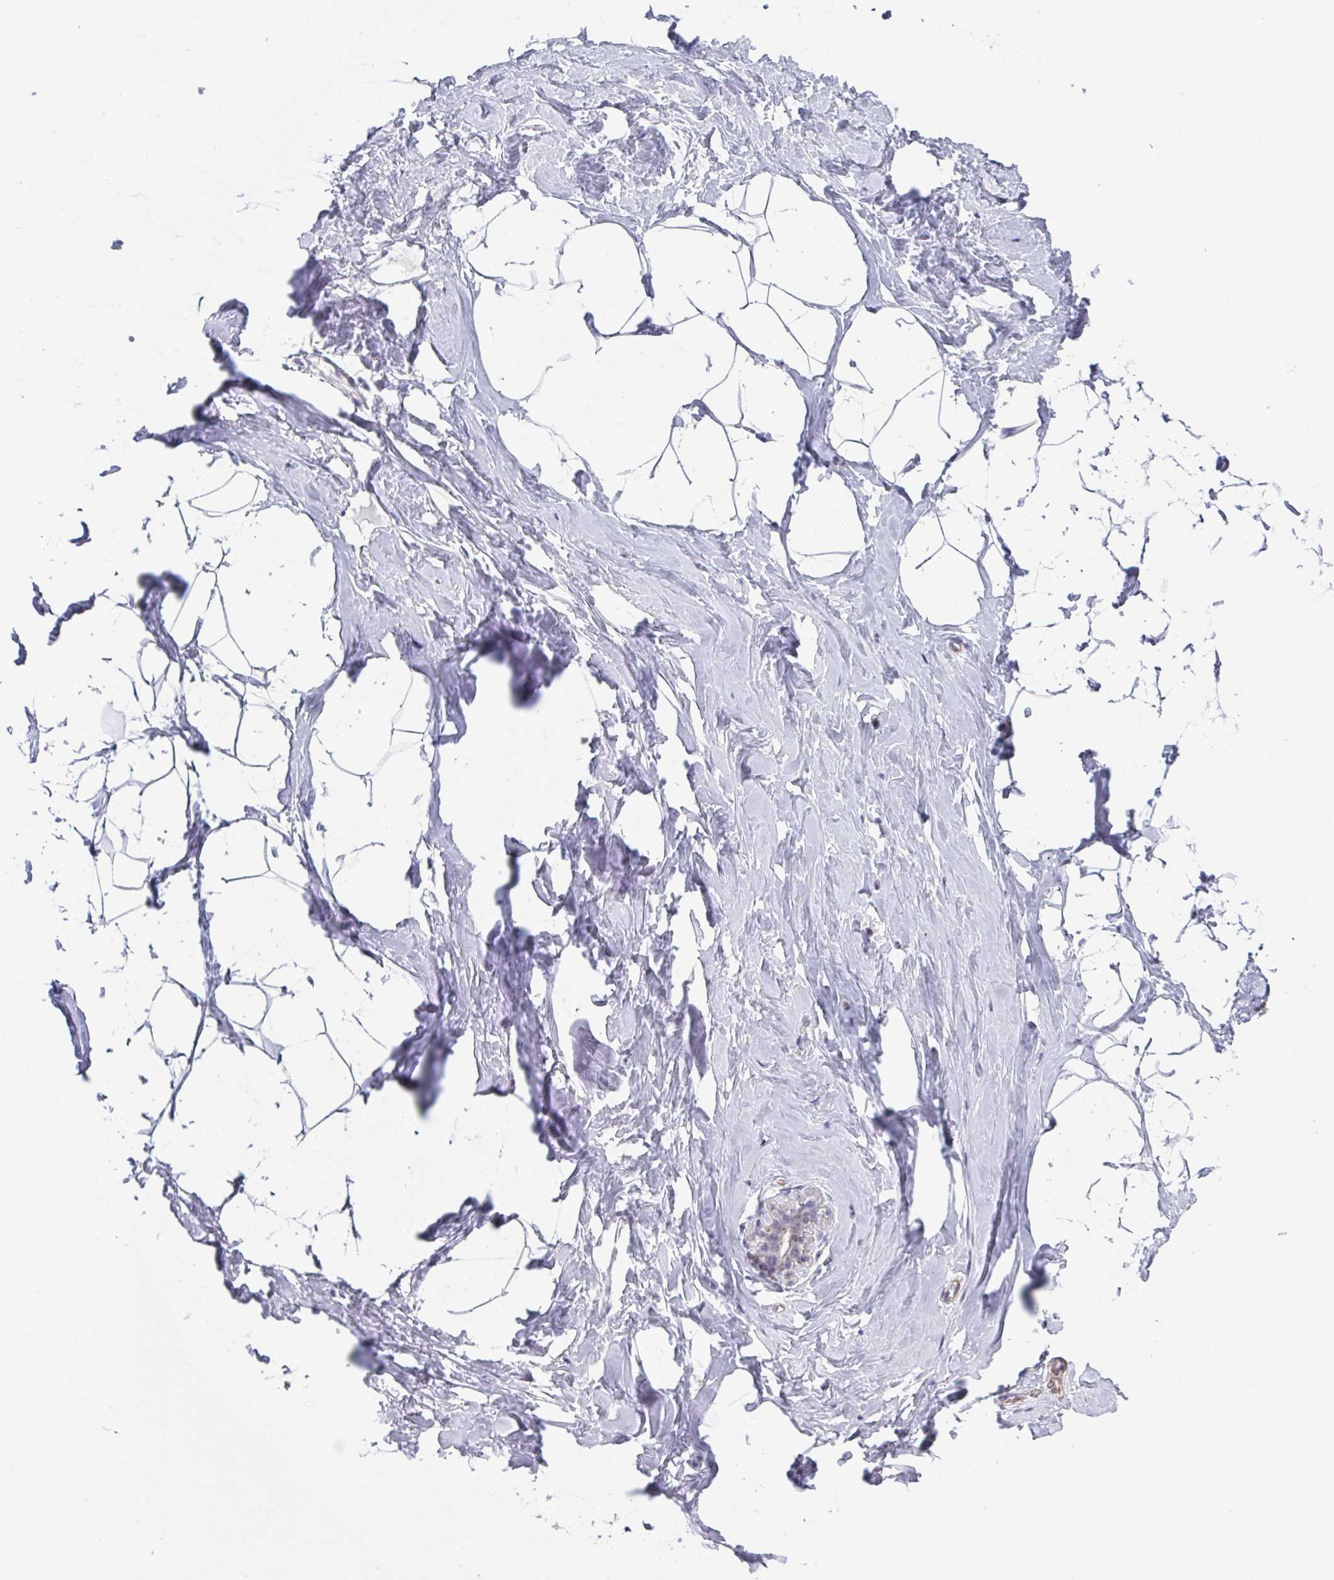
{"staining": {"intensity": "negative", "quantity": "none", "location": "none"}, "tissue": "breast", "cell_type": "Adipocytes", "image_type": "normal", "snomed": [{"axis": "morphology", "description": "Normal tissue, NOS"}, {"axis": "topography", "description": "Breast"}], "caption": "IHC image of unremarkable breast stained for a protein (brown), which displays no positivity in adipocytes. (DAB immunohistochemistry with hematoxylin counter stain).", "gene": "EXOSC7", "patient": {"sex": "female", "age": 32}}